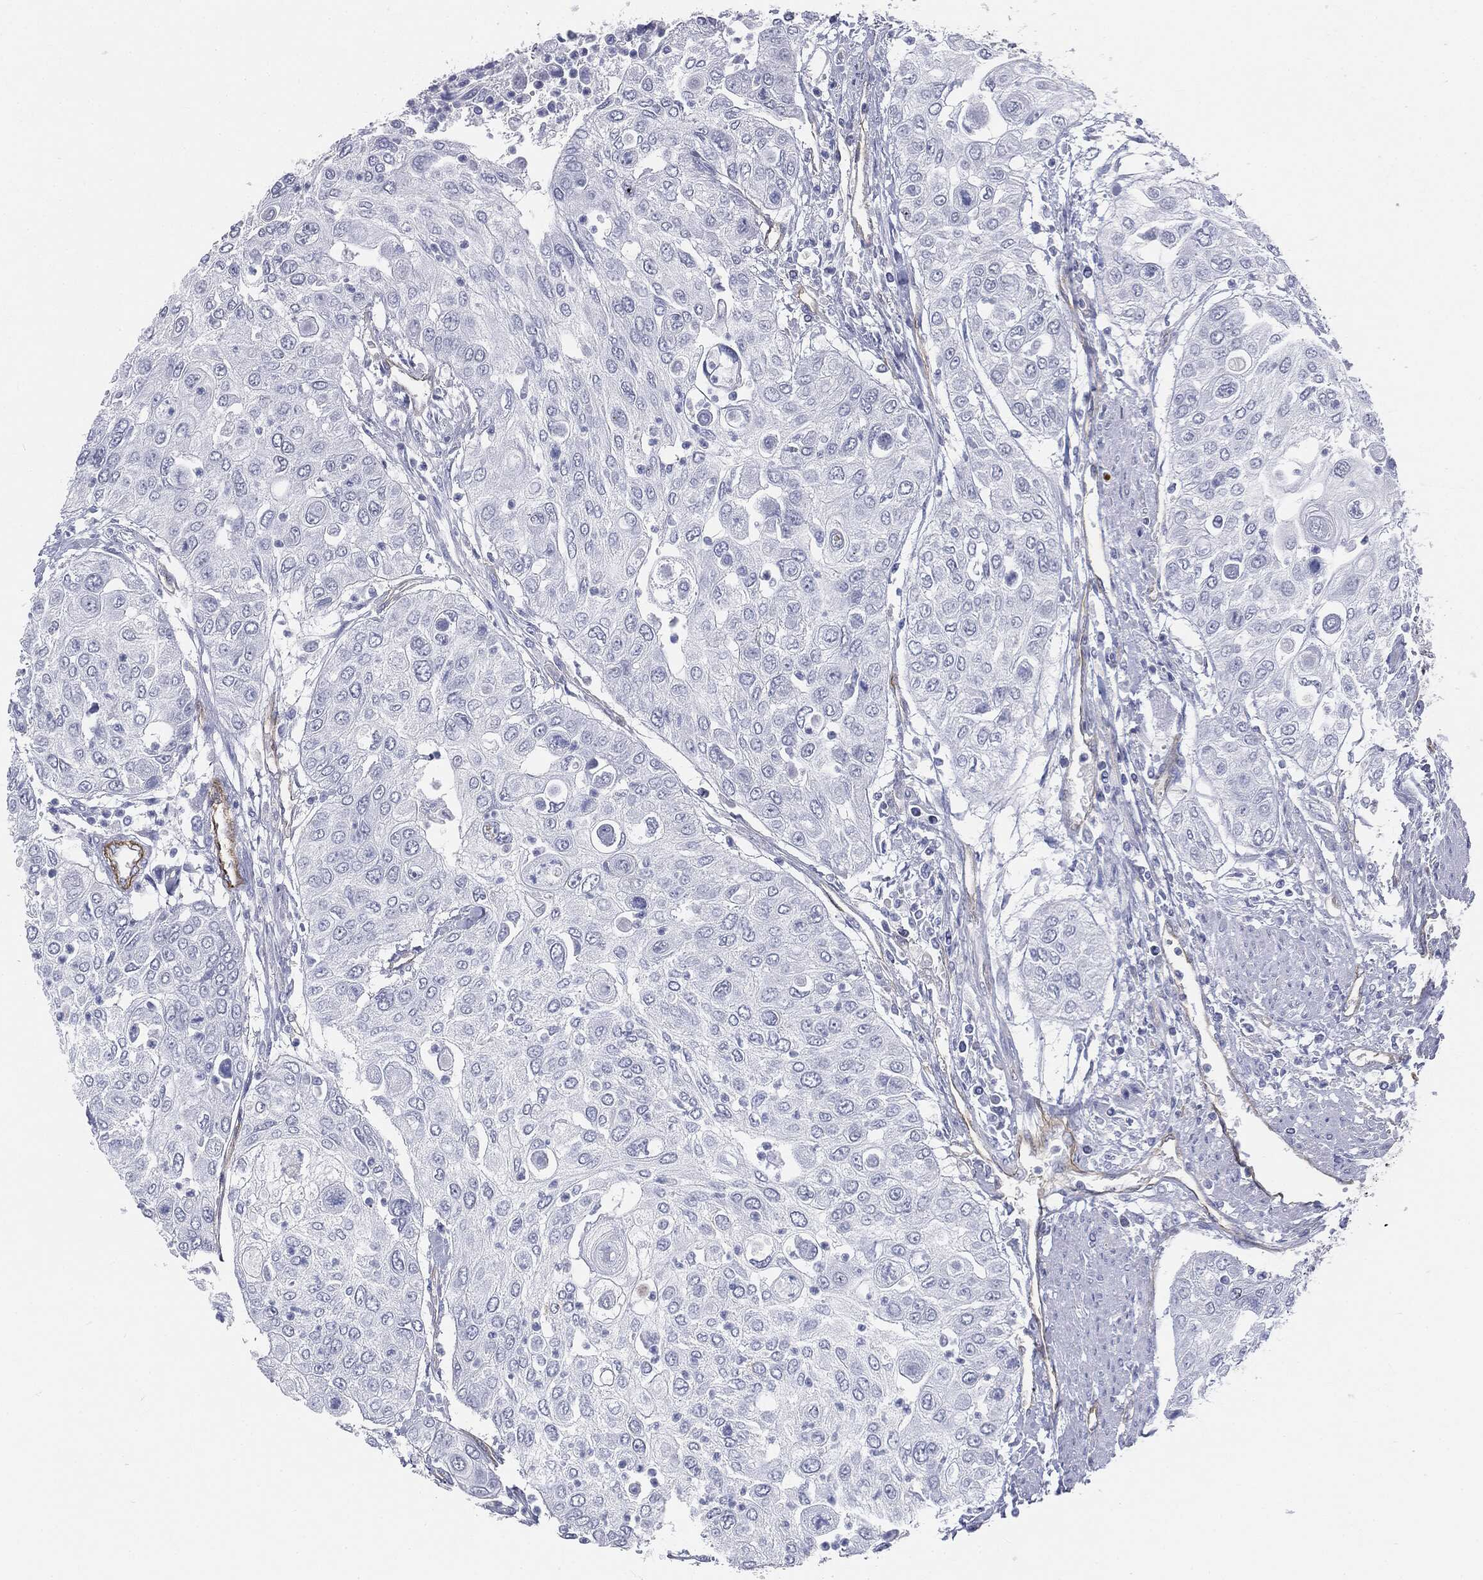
{"staining": {"intensity": "negative", "quantity": "none", "location": "none"}, "tissue": "urothelial cancer", "cell_type": "Tumor cells", "image_type": "cancer", "snomed": [{"axis": "morphology", "description": "Urothelial carcinoma, High grade"}, {"axis": "topography", "description": "Urinary bladder"}], "caption": "DAB immunohistochemical staining of human urothelial cancer exhibits no significant expression in tumor cells.", "gene": "MUC5AC", "patient": {"sex": "female", "age": 79}}